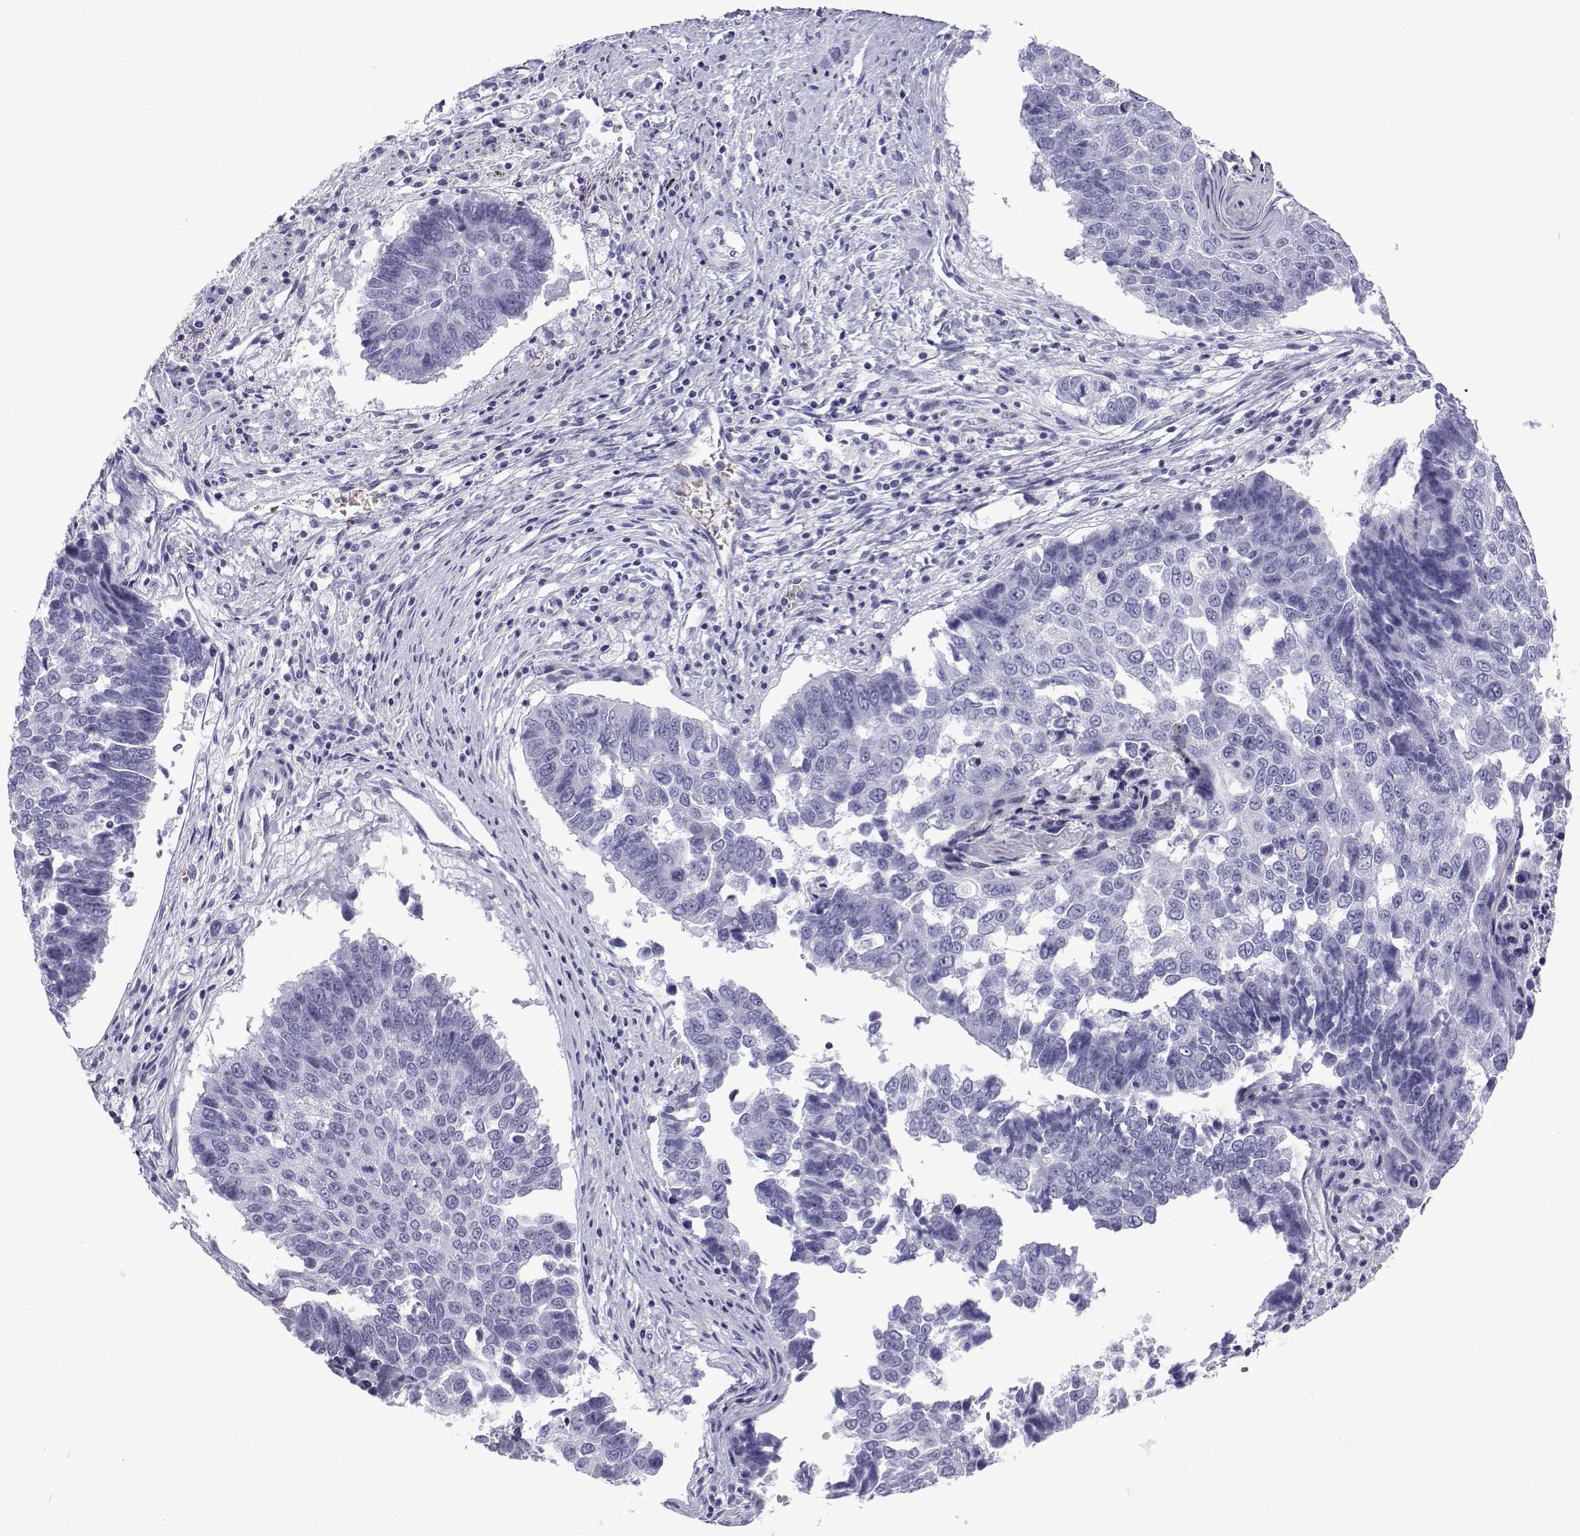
{"staining": {"intensity": "negative", "quantity": "none", "location": "none"}, "tissue": "lung cancer", "cell_type": "Tumor cells", "image_type": "cancer", "snomed": [{"axis": "morphology", "description": "Squamous cell carcinoma, NOS"}, {"axis": "topography", "description": "Lung"}], "caption": "Tumor cells show no significant positivity in squamous cell carcinoma (lung).", "gene": "TRIM46", "patient": {"sex": "male", "age": 73}}